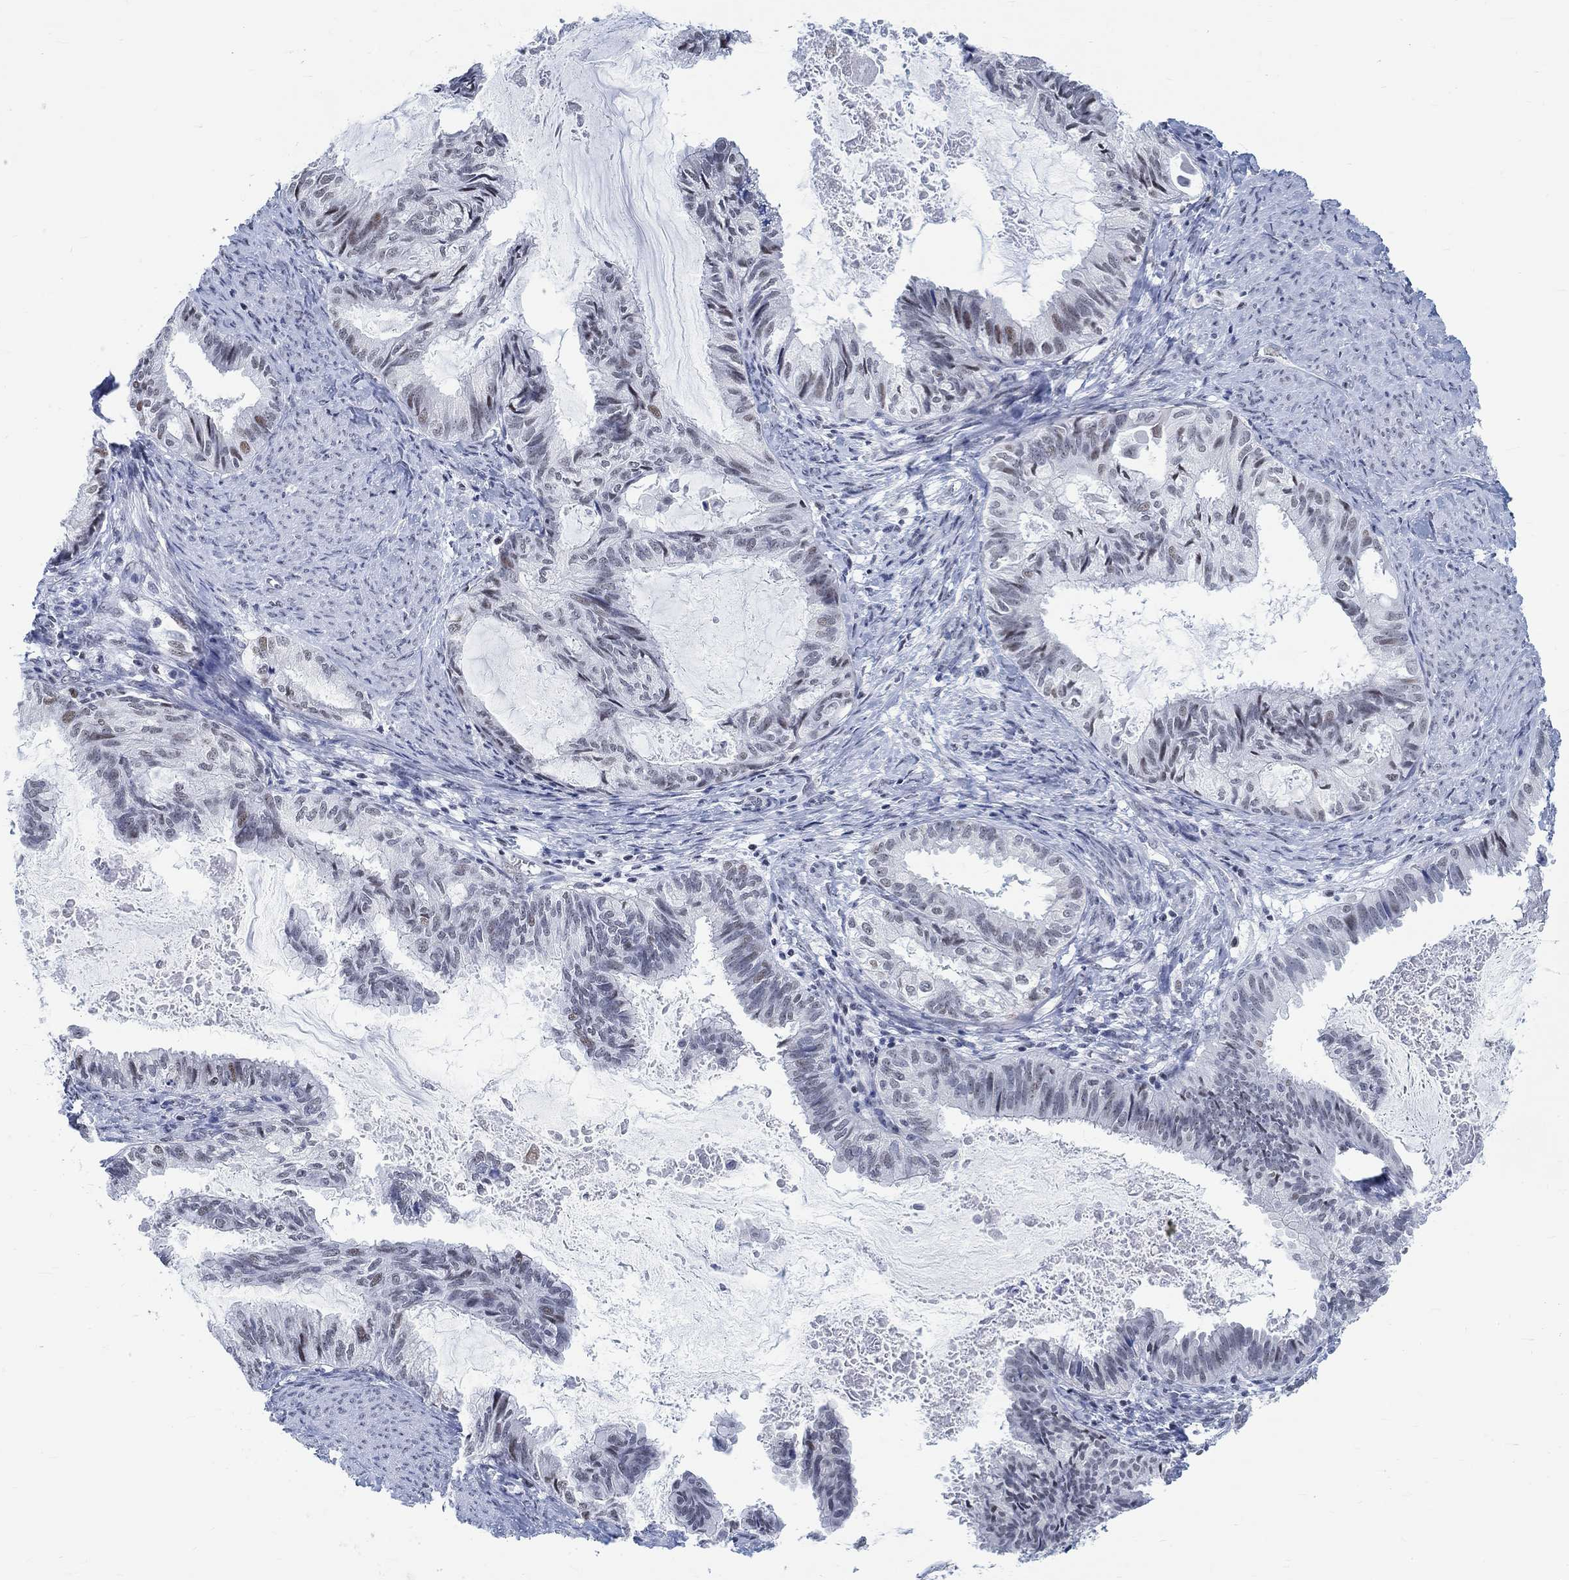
{"staining": {"intensity": "weak", "quantity": "<25%", "location": "nuclear"}, "tissue": "endometrial cancer", "cell_type": "Tumor cells", "image_type": "cancer", "snomed": [{"axis": "morphology", "description": "Adenocarcinoma, NOS"}, {"axis": "topography", "description": "Endometrium"}], "caption": "Endometrial cancer stained for a protein using IHC exhibits no positivity tumor cells.", "gene": "KCNH8", "patient": {"sex": "female", "age": 86}}